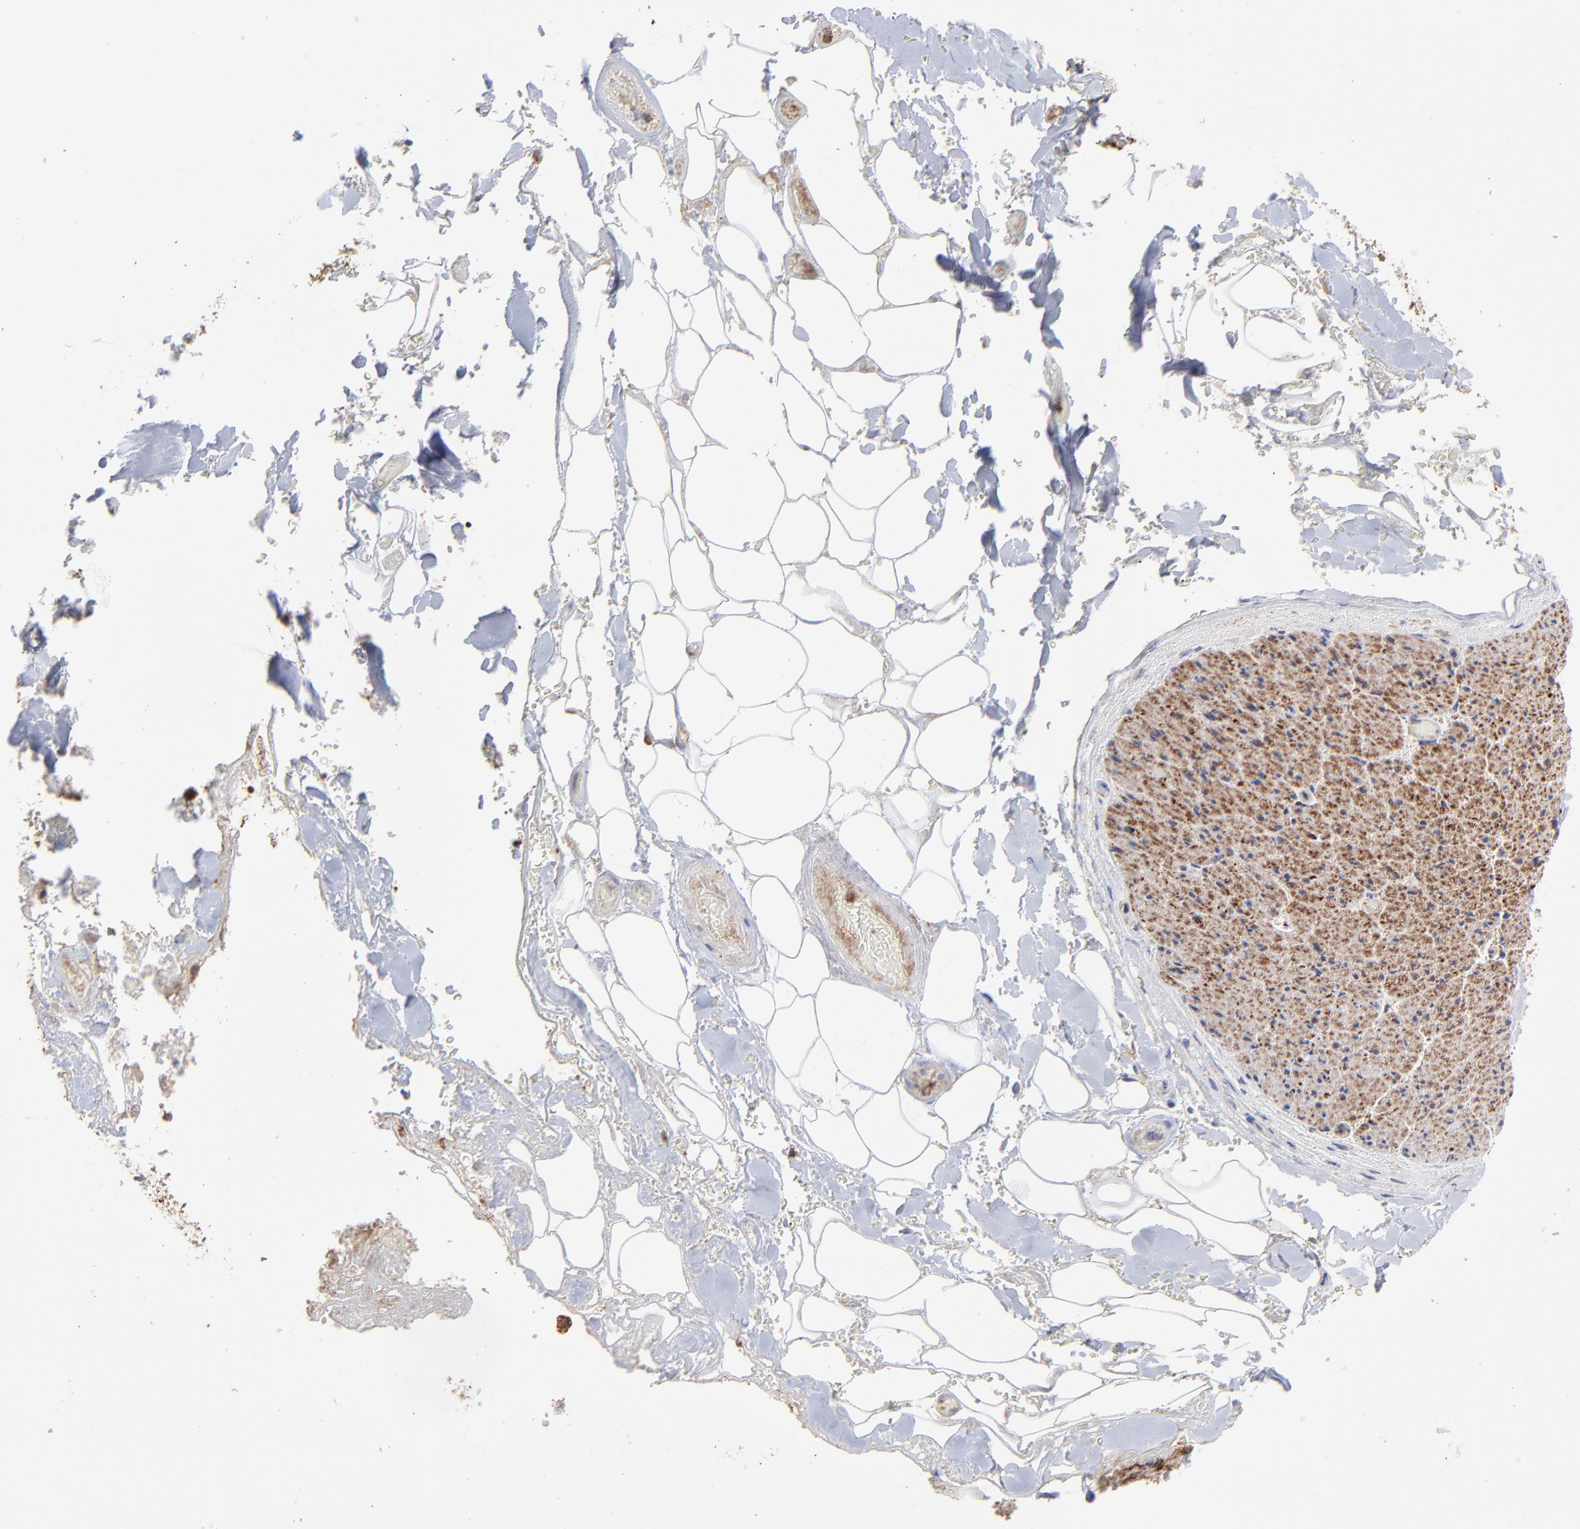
{"staining": {"intensity": "weak", "quantity": "<25%", "location": "cytoplasmic/membranous"}, "tissue": "adipose tissue", "cell_type": "Adipocytes", "image_type": "normal", "snomed": [{"axis": "morphology", "description": "Normal tissue, NOS"}, {"axis": "morphology", "description": "Cholangiocarcinoma"}, {"axis": "topography", "description": "Liver"}, {"axis": "topography", "description": "Peripheral nerve tissue"}], "caption": "Adipocytes are negative for protein expression in normal human adipose tissue. (IHC, brightfield microscopy, high magnification).", "gene": "PFKM", "patient": {"sex": "male", "age": 50}}